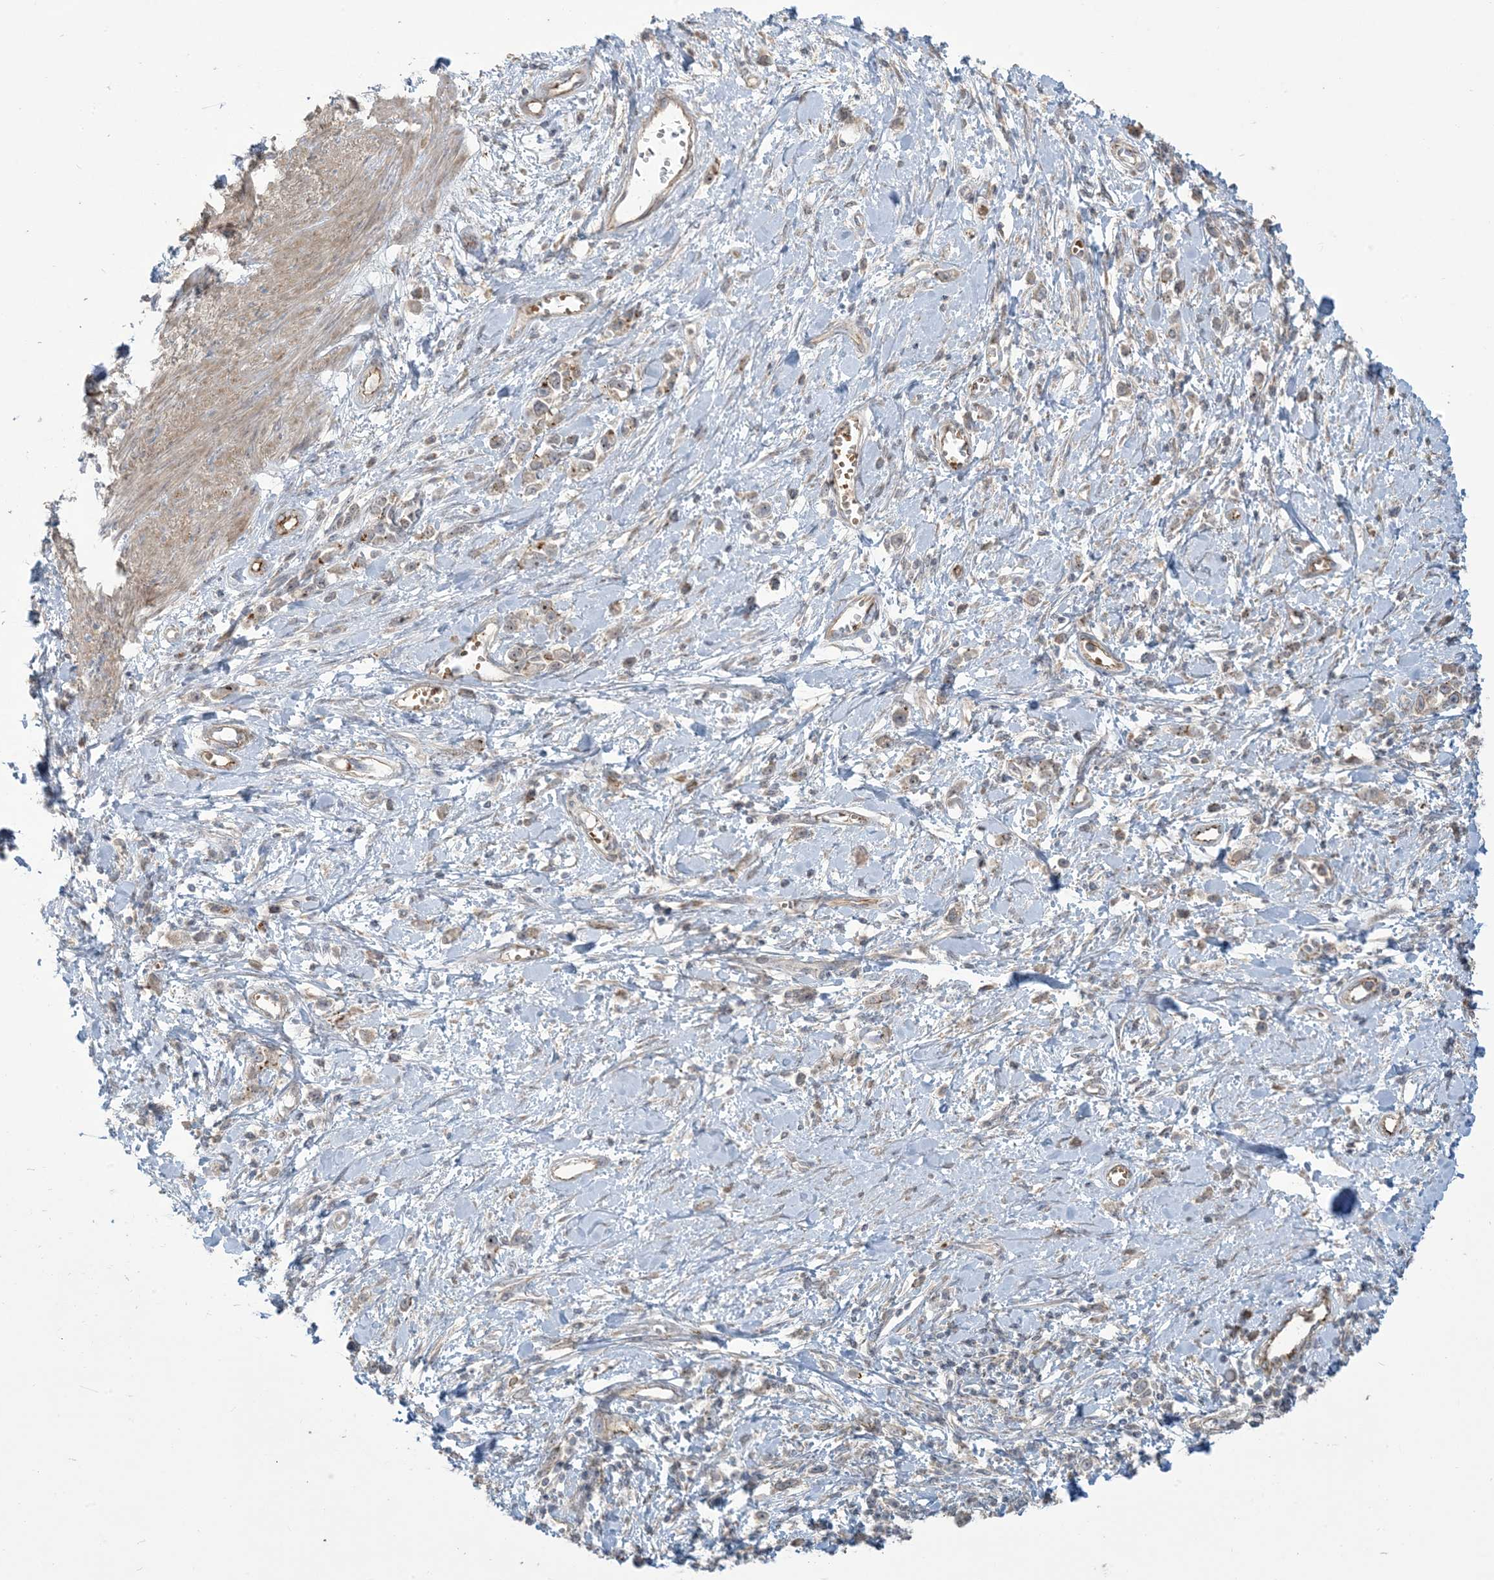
{"staining": {"intensity": "negative", "quantity": "none", "location": "none"}, "tissue": "stomach cancer", "cell_type": "Tumor cells", "image_type": "cancer", "snomed": [{"axis": "morphology", "description": "Adenocarcinoma, NOS"}, {"axis": "topography", "description": "Stomach"}], "caption": "A high-resolution photomicrograph shows immunohistochemistry (IHC) staining of adenocarcinoma (stomach), which reveals no significant staining in tumor cells.", "gene": "KLHL18", "patient": {"sex": "female", "age": 76}}